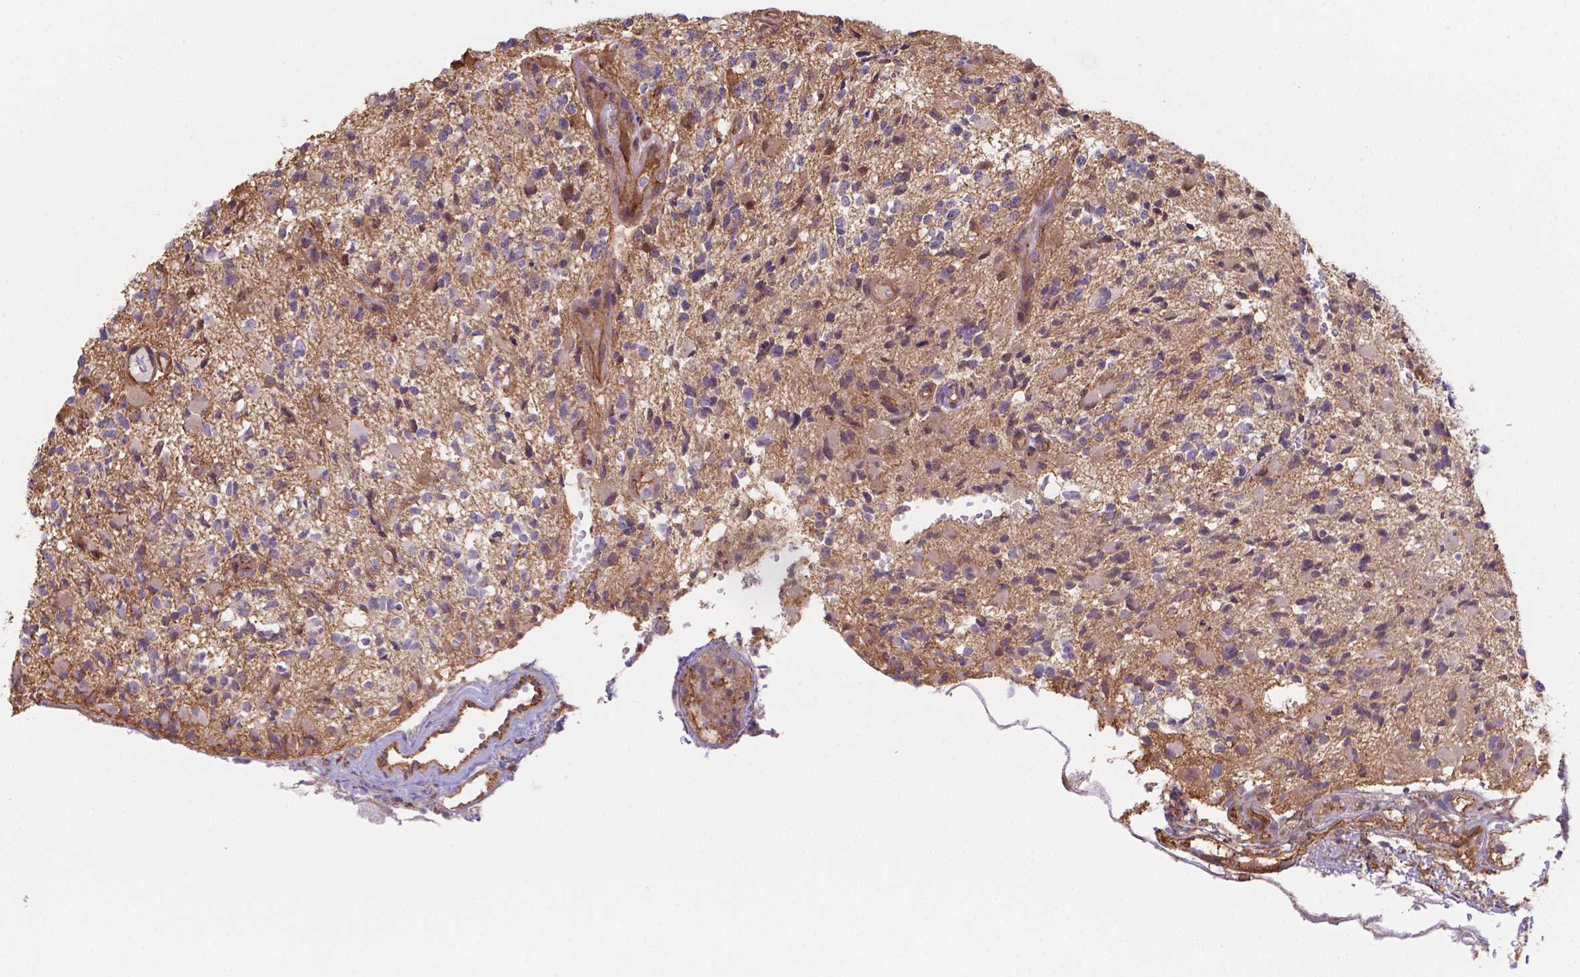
{"staining": {"intensity": "negative", "quantity": "none", "location": "none"}, "tissue": "glioma", "cell_type": "Tumor cells", "image_type": "cancer", "snomed": [{"axis": "morphology", "description": "Glioma, malignant, High grade"}, {"axis": "topography", "description": "Brain"}], "caption": "IHC of human malignant high-grade glioma displays no staining in tumor cells.", "gene": "DMWD", "patient": {"sex": "female", "age": 63}}